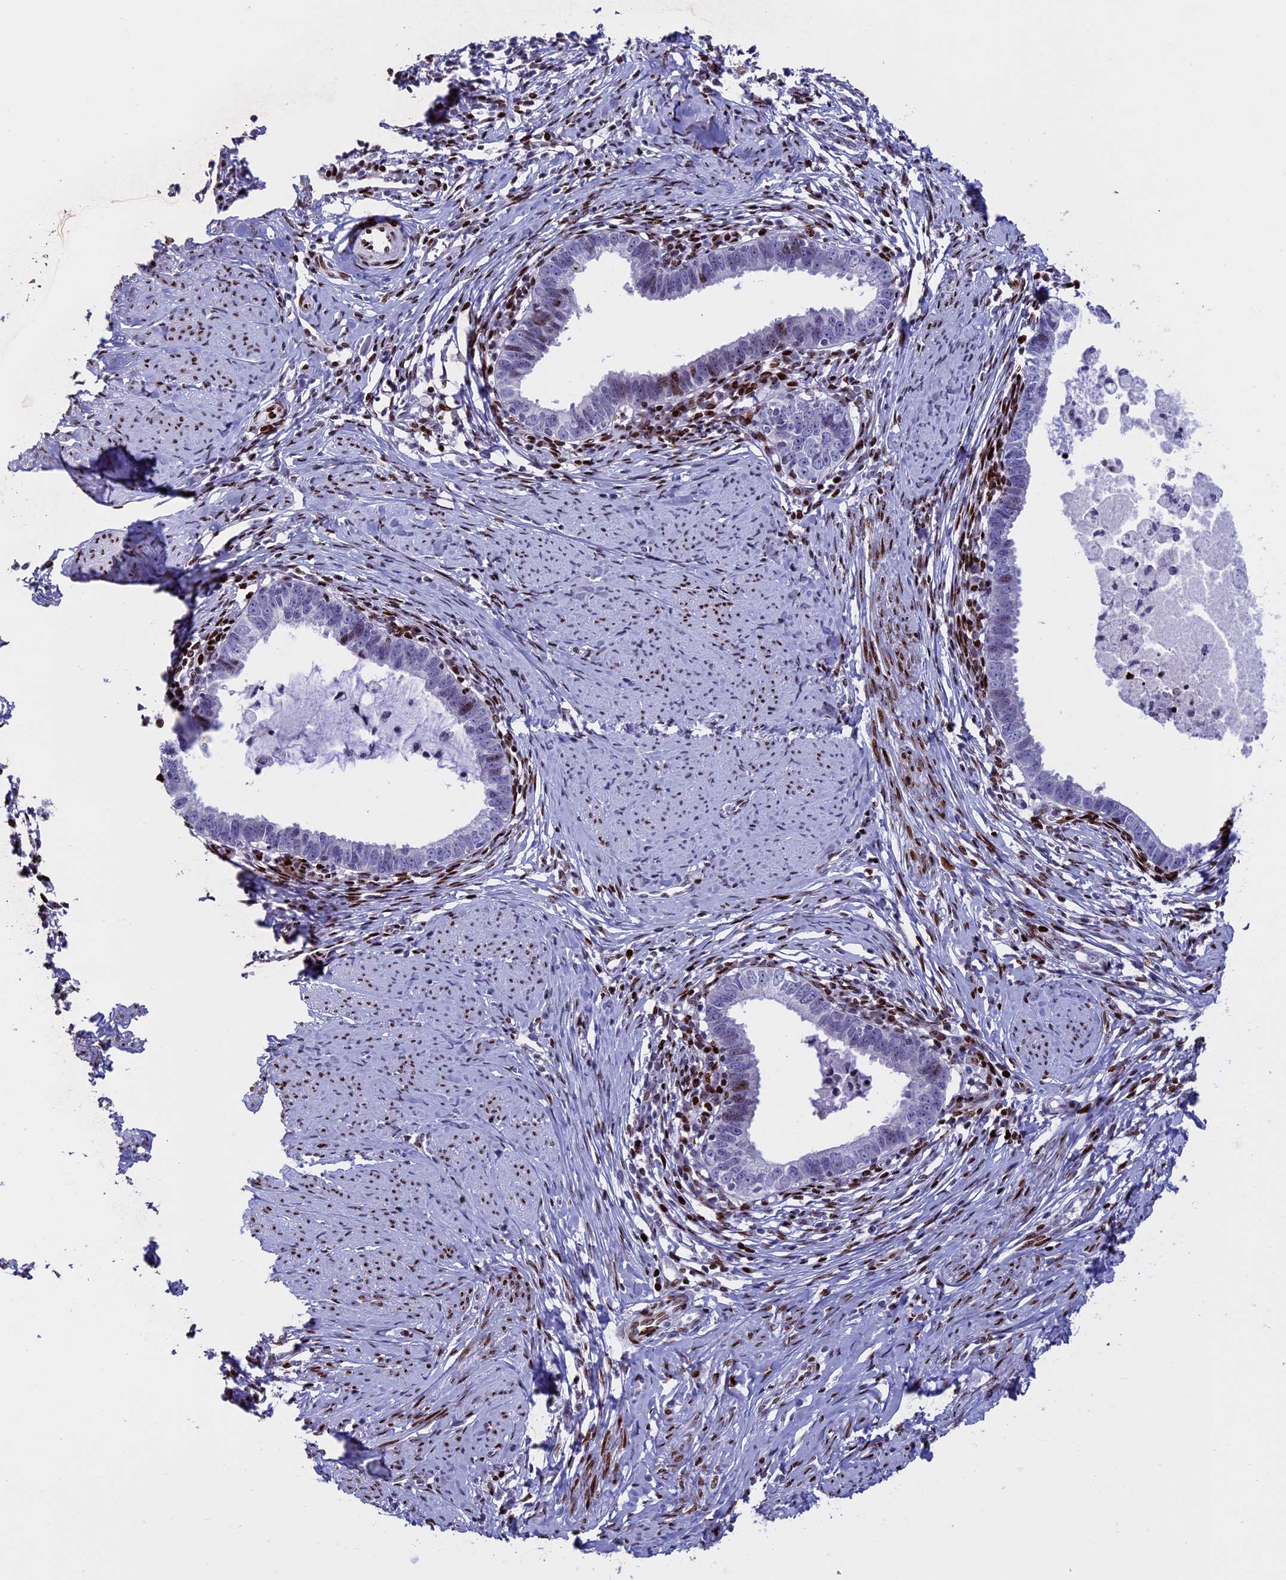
{"staining": {"intensity": "moderate", "quantity": "<25%", "location": "nuclear"}, "tissue": "cervical cancer", "cell_type": "Tumor cells", "image_type": "cancer", "snomed": [{"axis": "morphology", "description": "Adenocarcinoma, NOS"}, {"axis": "topography", "description": "Cervix"}], "caption": "Protein expression analysis of human adenocarcinoma (cervical) reveals moderate nuclear staining in approximately <25% of tumor cells.", "gene": "BTBD3", "patient": {"sex": "female", "age": 36}}